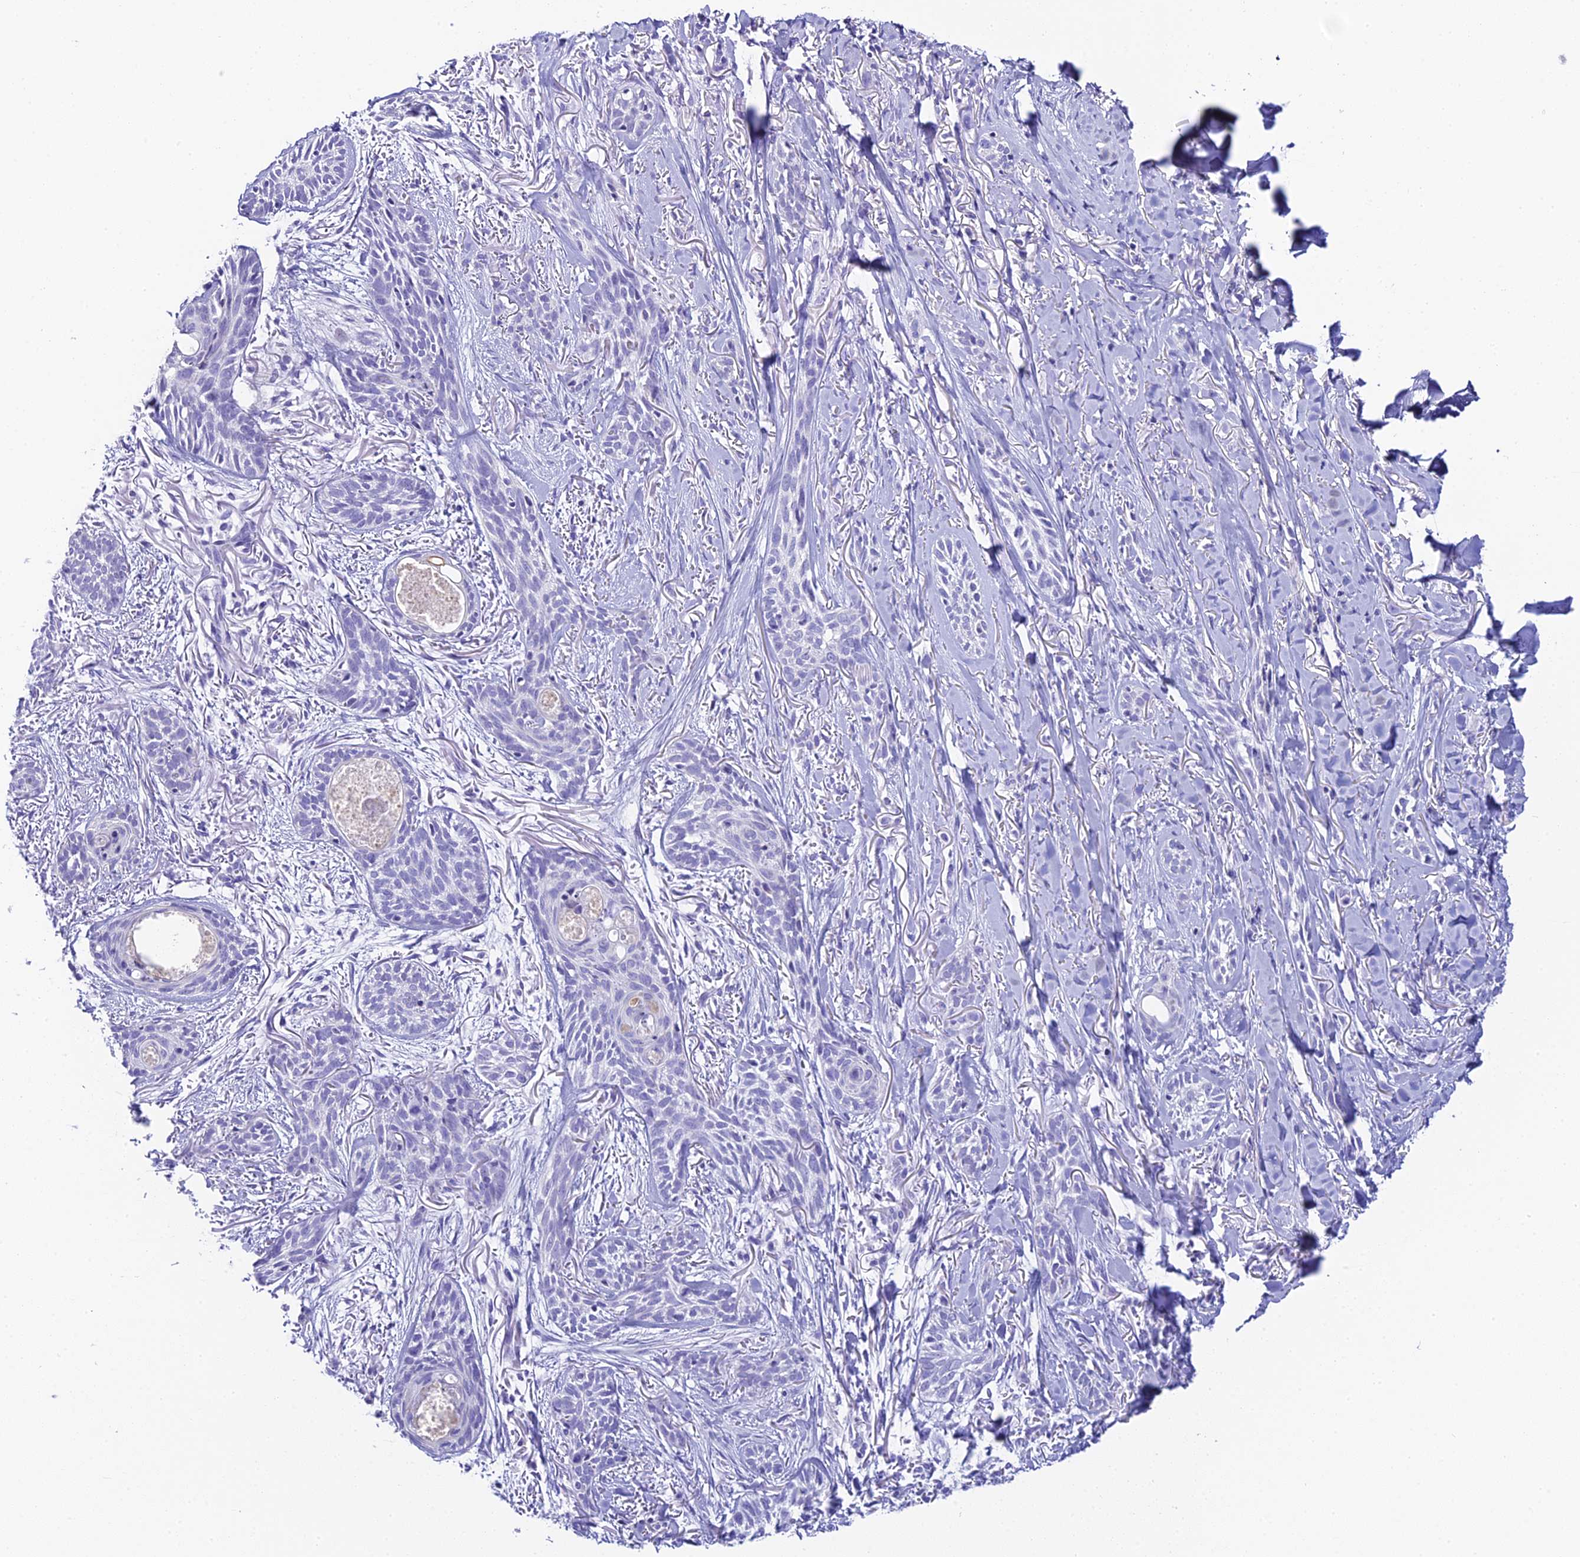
{"staining": {"intensity": "negative", "quantity": "none", "location": "none"}, "tissue": "skin cancer", "cell_type": "Tumor cells", "image_type": "cancer", "snomed": [{"axis": "morphology", "description": "Basal cell carcinoma"}, {"axis": "topography", "description": "Skin"}], "caption": "DAB (3,3'-diaminobenzidine) immunohistochemical staining of human basal cell carcinoma (skin) shows no significant expression in tumor cells.", "gene": "C12orf29", "patient": {"sex": "female", "age": 59}}